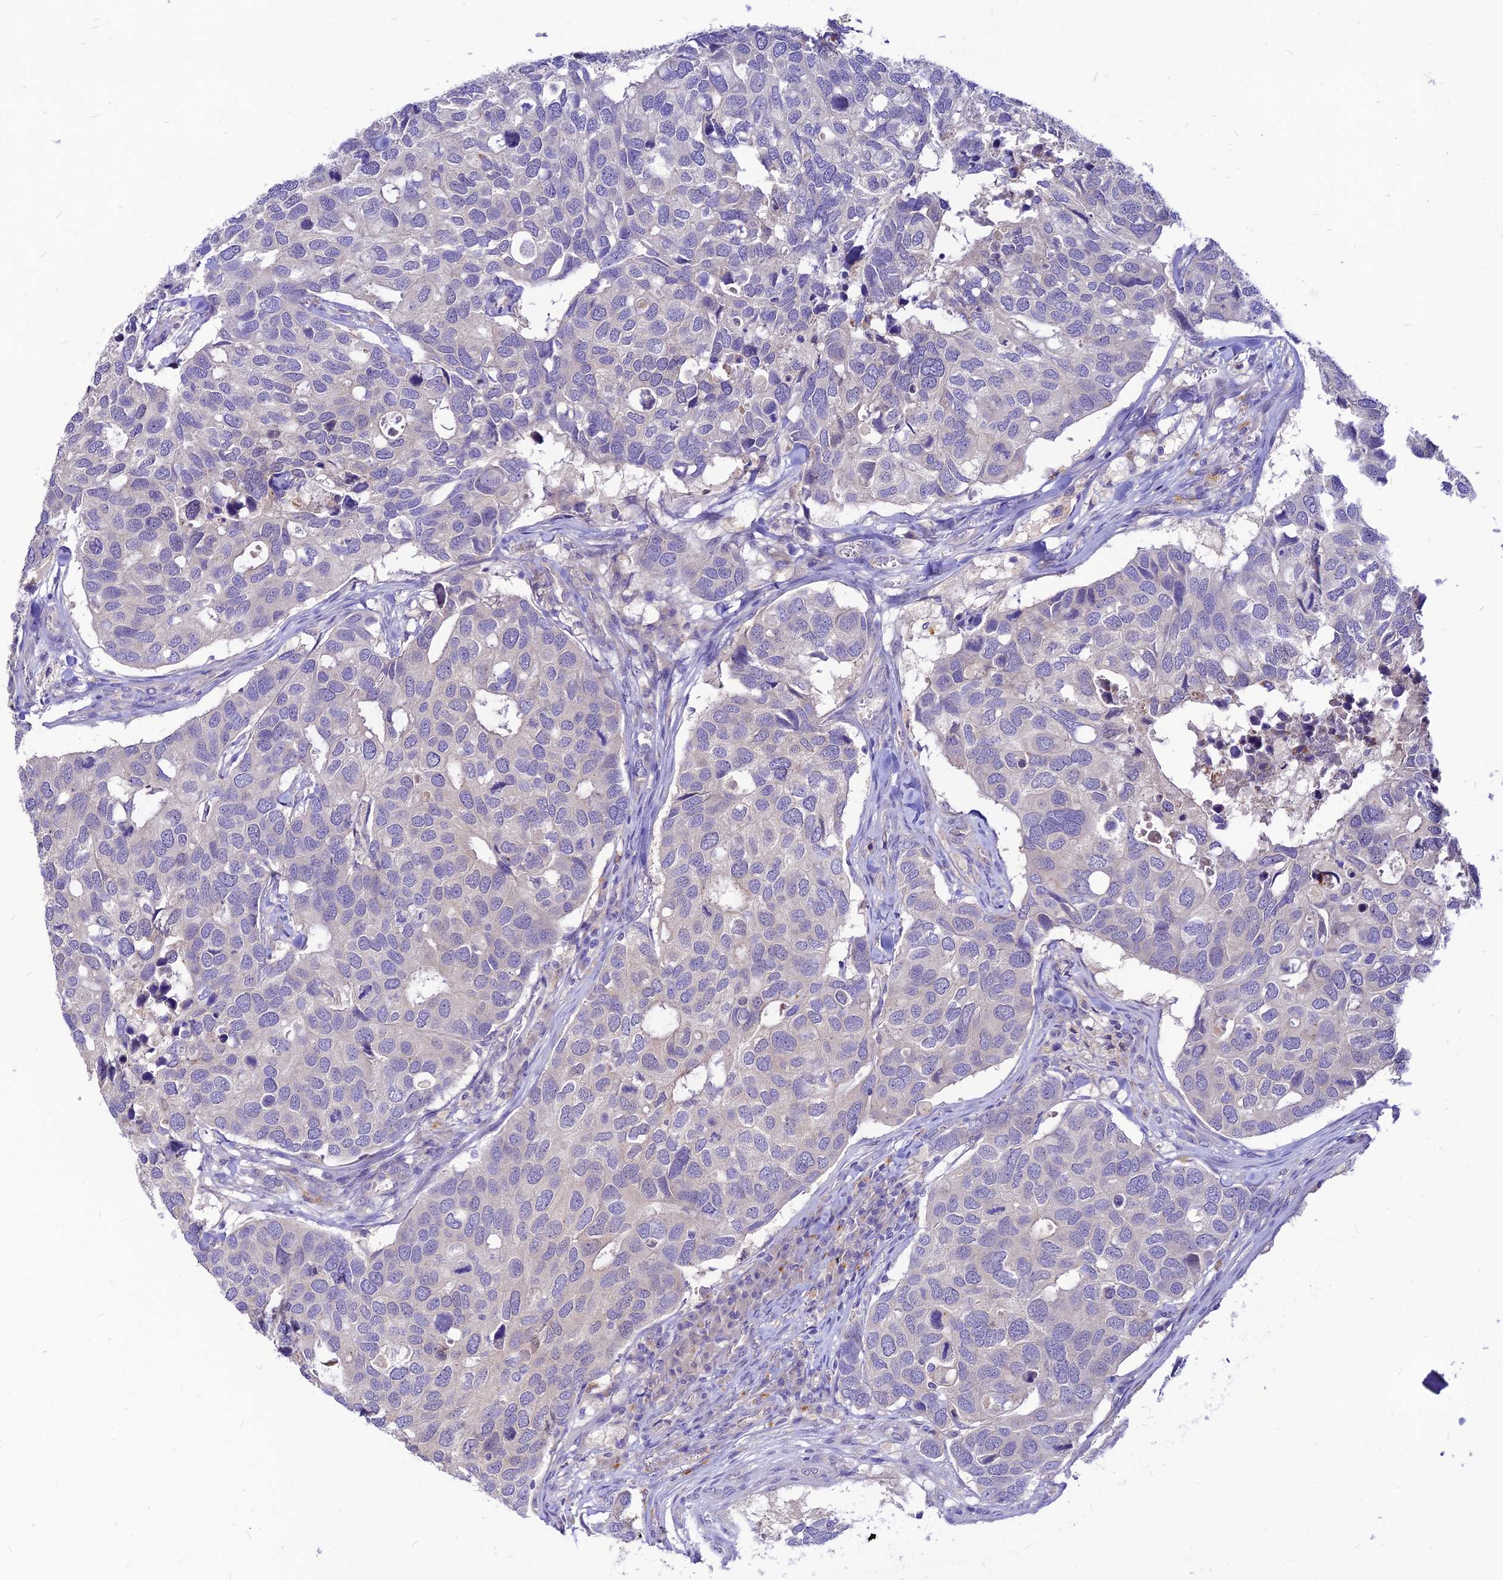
{"staining": {"intensity": "negative", "quantity": "none", "location": "none"}, "tissue": "breast cancer", "cell_type": "Tumor cells", "image_type": "cancer", "snomed": [{"axis": "morphology", "description": "Duct carcinoma"}, {"axis": "topography", "description": "Breast"}], "caption": "Protein analysis of breast cancer demonstrates no significant expression in tumor cells.", "gene": "CZIB", "patient": {"sex": "female", "age": 83}}